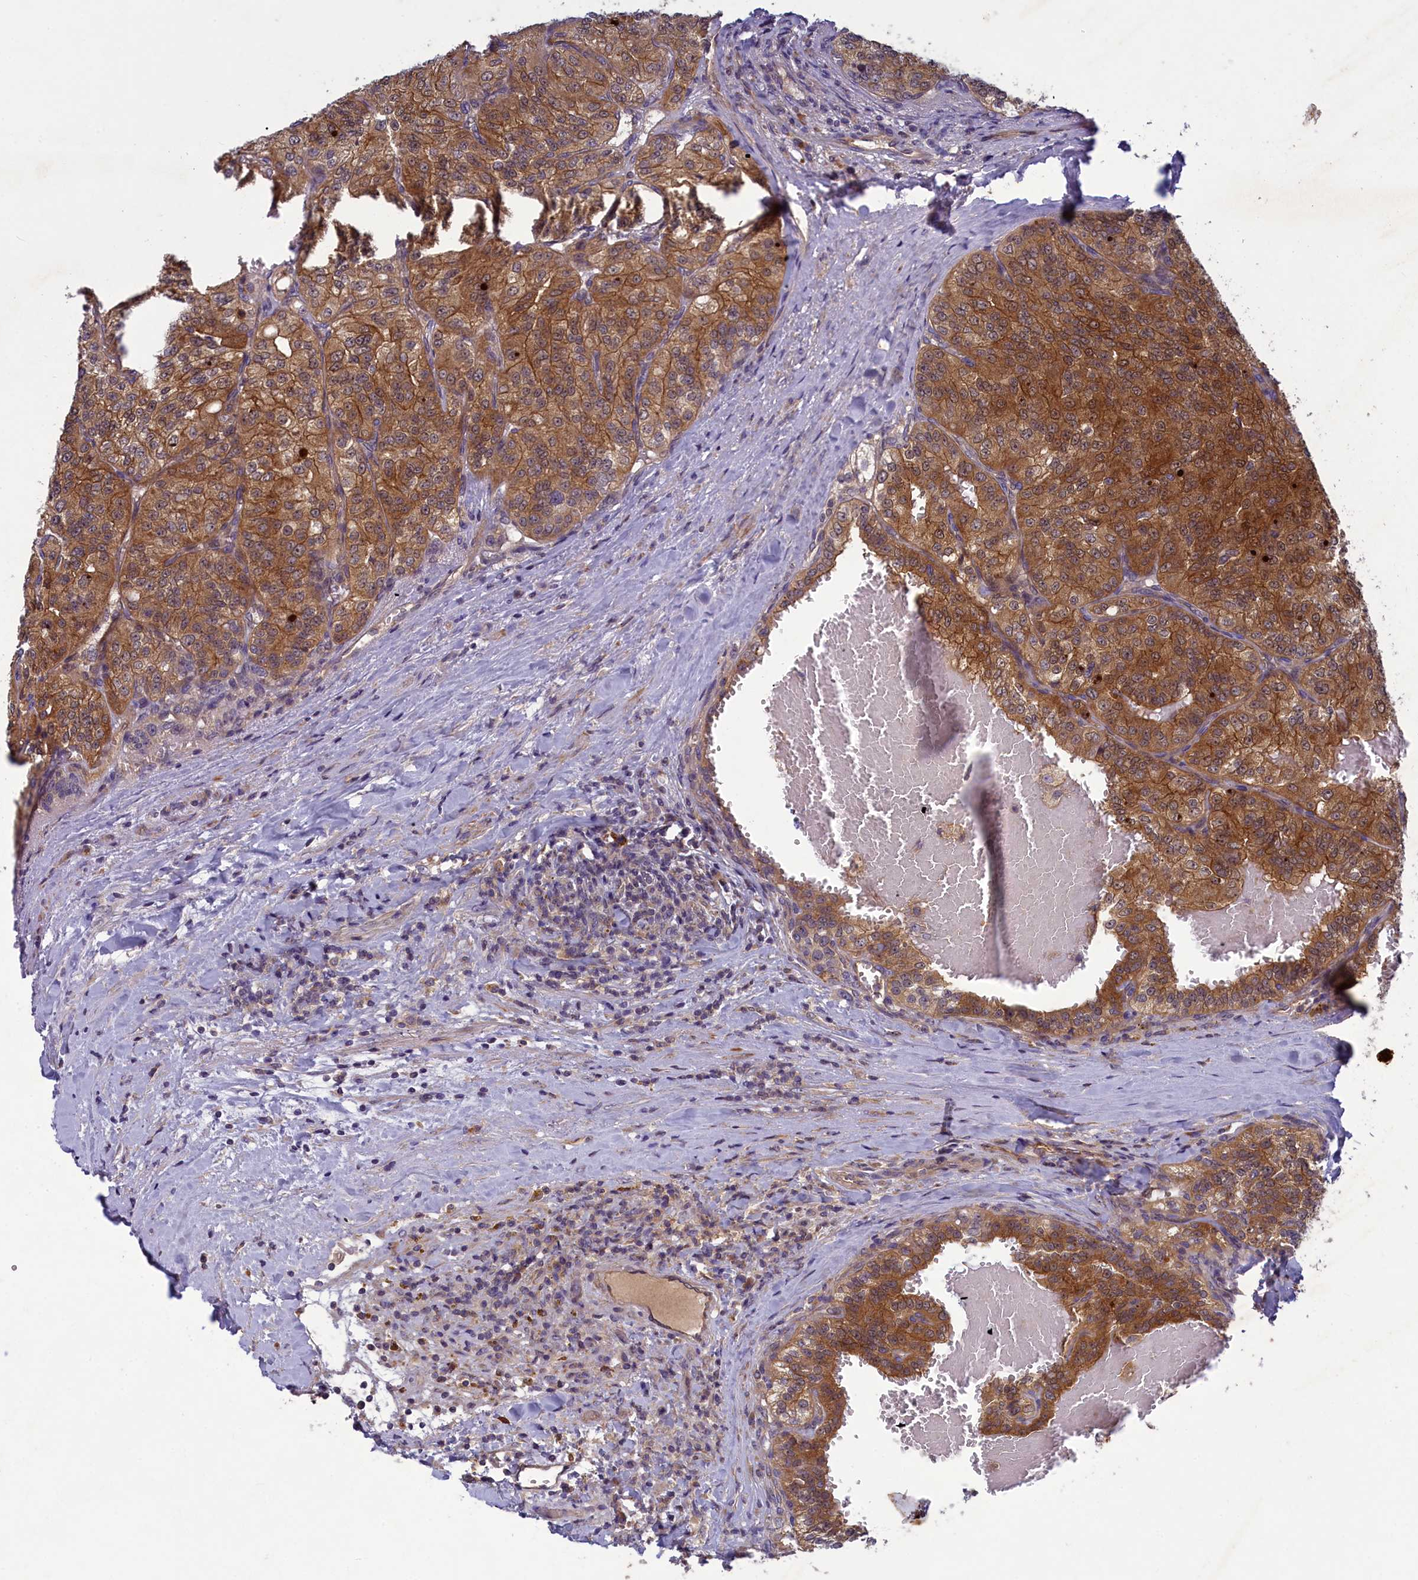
{"staining": {"intensity": "strong", "quantity": ">75%", "location": "cytoplasmic/membranous"}, "tissue": "renal cancer", "cell_type": "Tumor cells", "image_type": "cancer", "snomed": [{"axis": "morphology", "description": "Adenocarcinoma, NOS"}, {"axis": "topography", "description": "Kidney"}], "caption": "Immunohistochemical staining of human renal adenocarcinoma shows high levels of strong cytoplasmic/membranous staining in approximately >75% of tumor cells.", "gene": "NUBP1", "patient": {"sex": "female", "age": 63}}